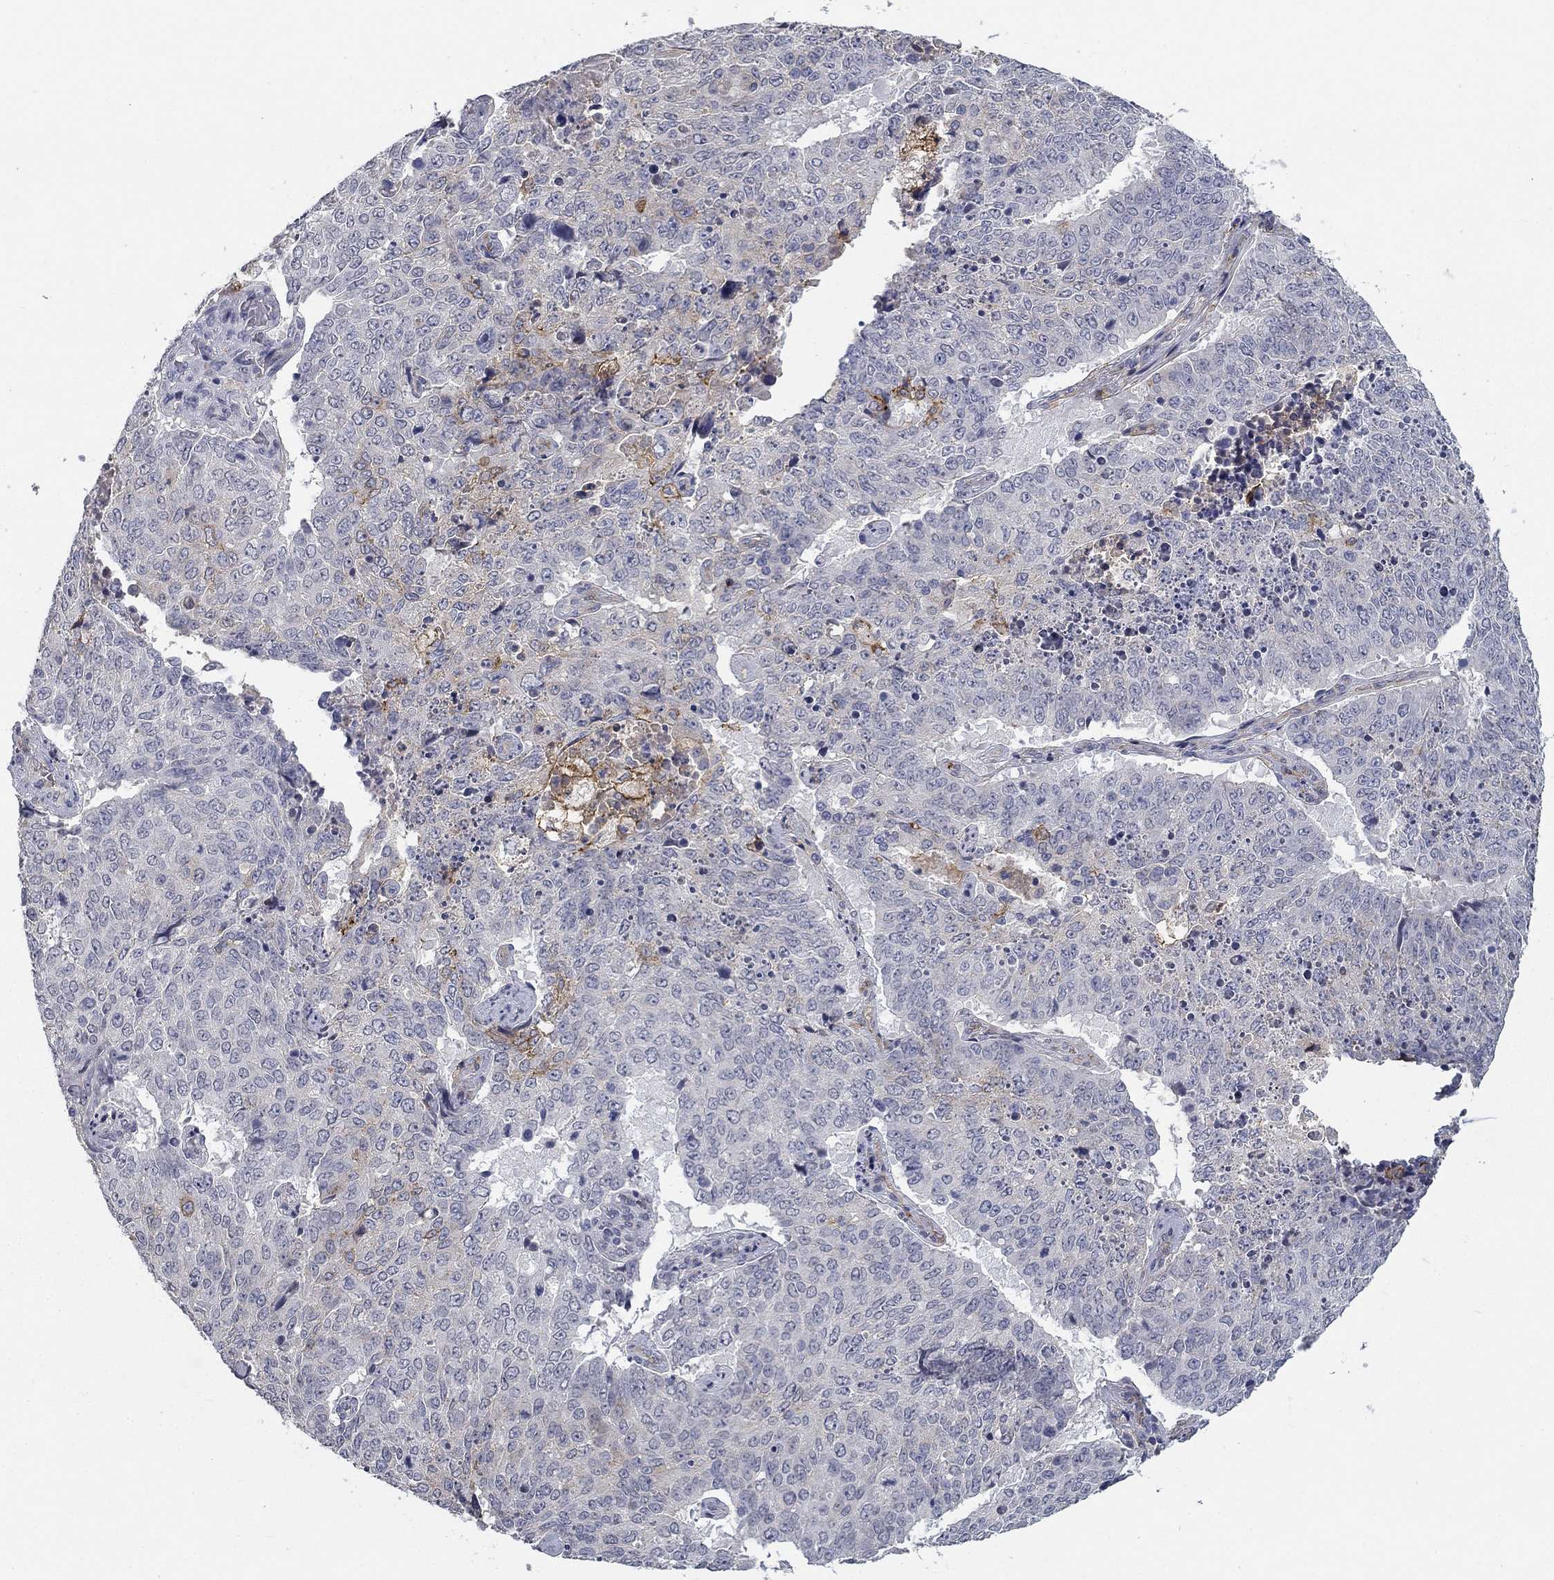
{"staining": {"intensity": "negative", "quantity": "none", "location": "none"}, "tissue": "lung cancer", "cell_type": "Tumor cells", "image_type": "cancer", "snomed": [{"axis": "morphology", "description": "Normal tissue, NOS"}, {"axis": "morphology", "description": "Squamous cell carcinoma, NOS"}, {"axis": "topography", "description": "Bronchus"}, {"axis": "topography", "description": "Lung"}], "caption": "Image shows no protein staining in tumor cells of lung cancer tissue.", "gene": "CD274", "patient": {"sex": "male", "age": 64}}